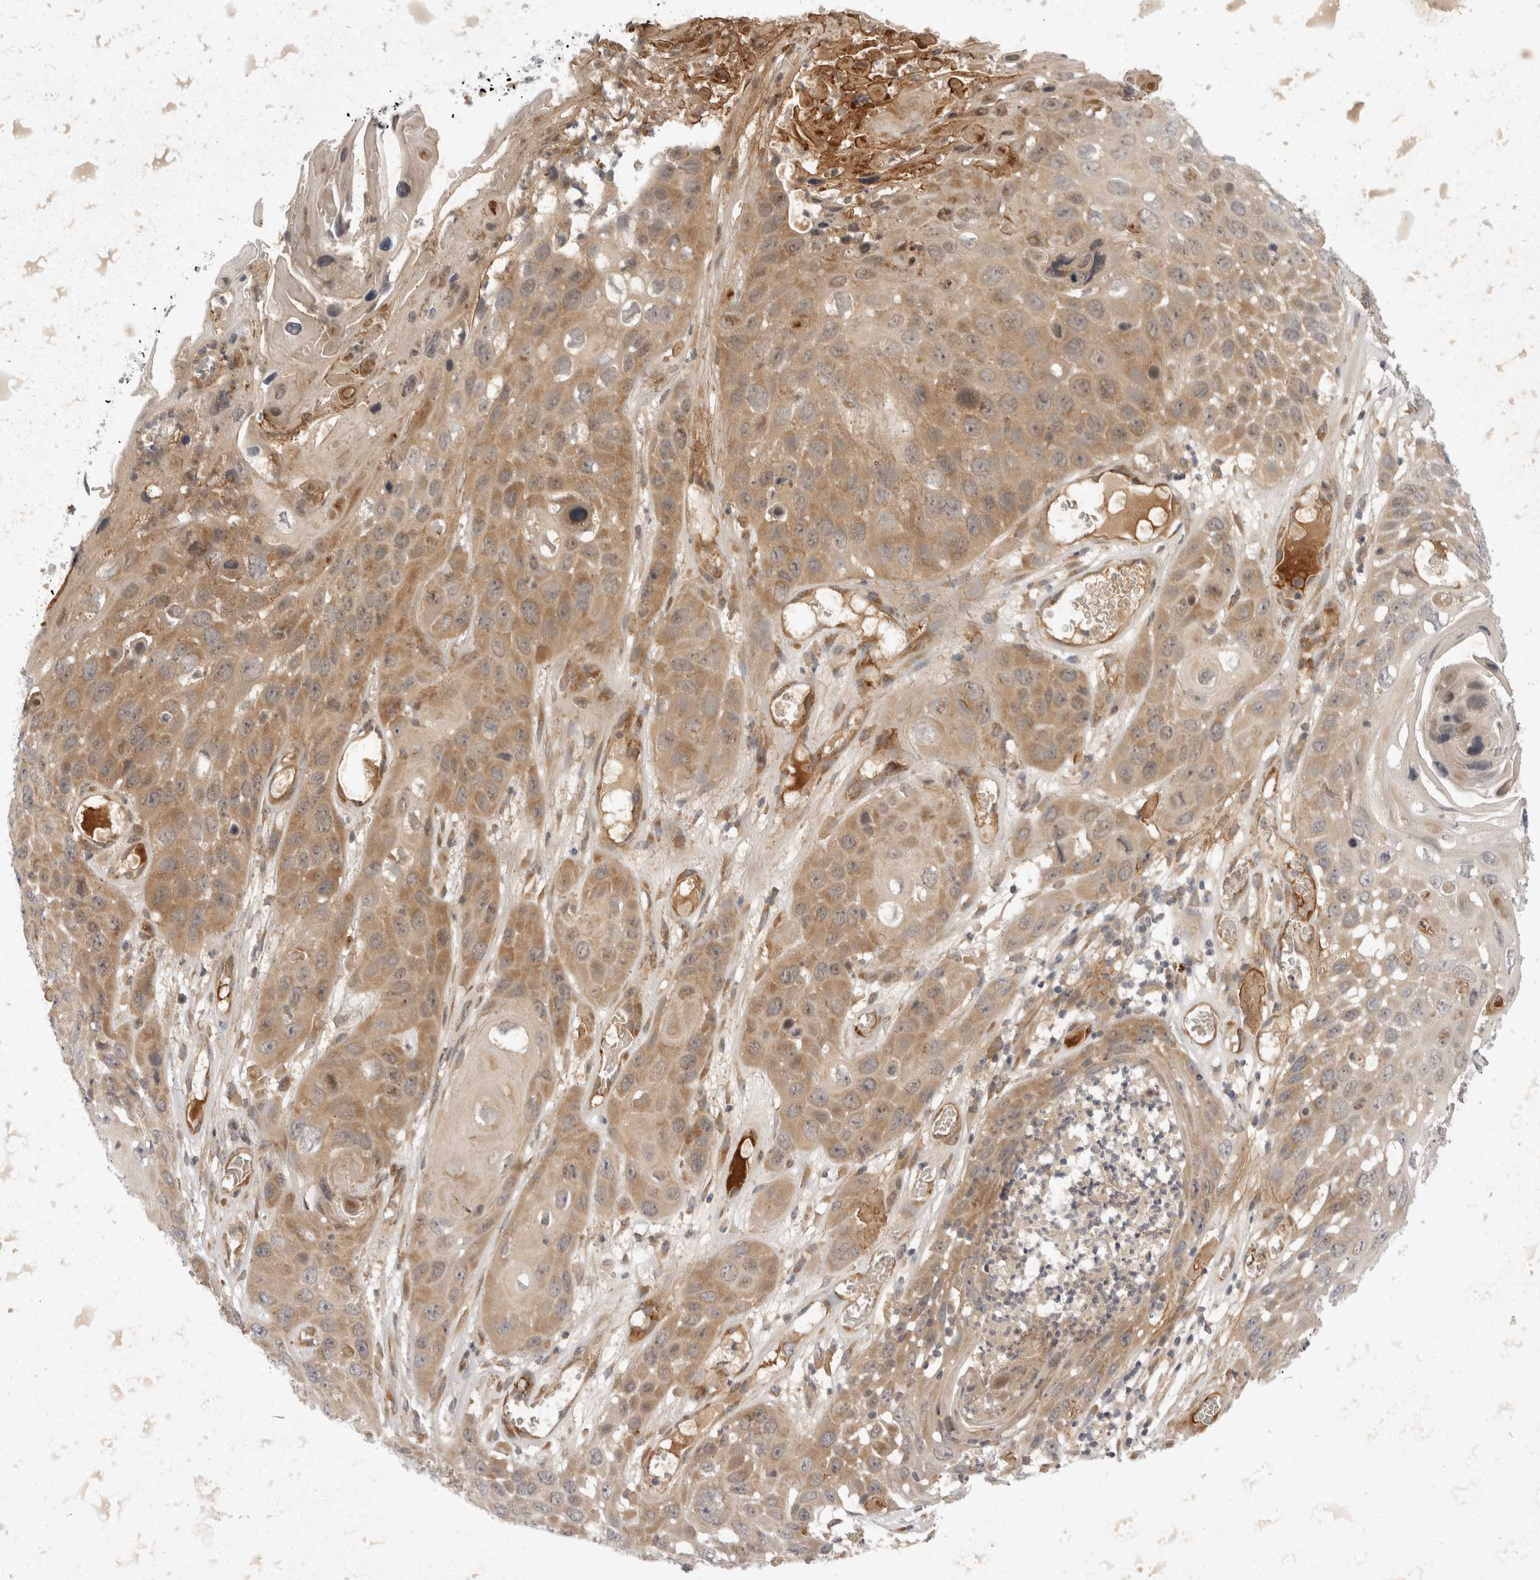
{"staining": {"intensity": "weak", "quantity": "25%-75%", "location": "cytoplasmic/membranous"}, "tissue": "skin cancer", "cell_type": "Tumor cells", "image_type": "cancer", "snomed": [{"axis": "morphology", "description": "Squamous cell carcinoma, NOS"}, {"axis": "topography", "description": "Skin"}], "caption": "Immunohistochemical staining of human squamous cell carcinoma (skin) demonstrates low levels of weak cytoplasmic/membranous protein positivity in about 25%-75% of tumor cells.", "gene": "EIF4G3", "patient": {"sex": "male", "age": 55}}